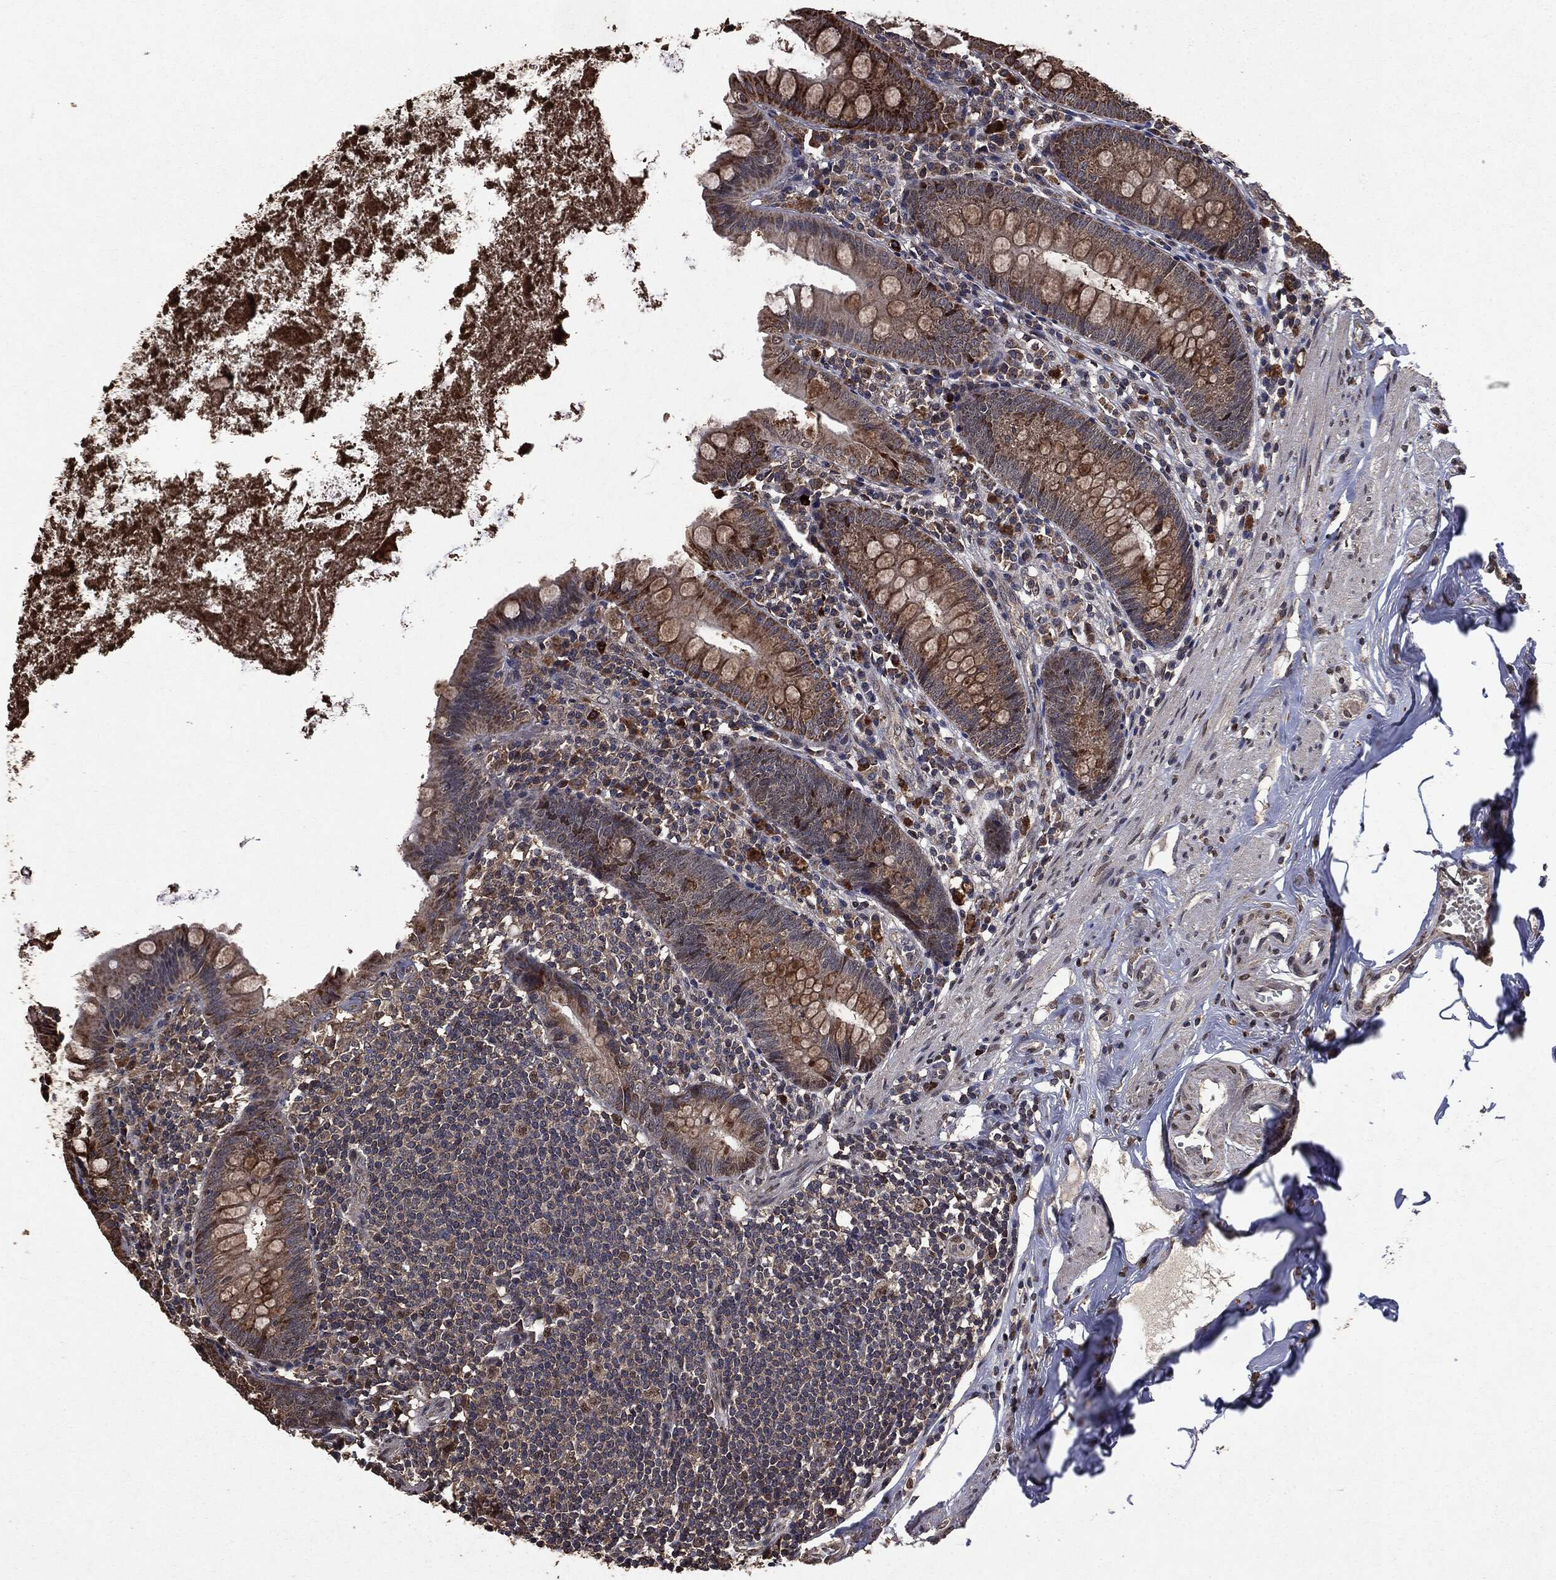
{"staining": {"intensity": "strong", "quantity": "25%-75%", "location": "cytoplasmic/membranous"}, "tissue": "appendix", "cell_type": "Glandular cells", "image_type": "normal", "snomed": [{"axis": "morphology", "description": "Normal tissue, NOS"}, {"axis": "topography", "description": "Appendix"}], "caption": "Protein analysis of unremarkable appendix demonstrates strong cytoplasmic/membranous expression in about 25%-75% of glandular cells.", "gene": "PPP6R2", "patient": {"sex": "female", "age": 82}}